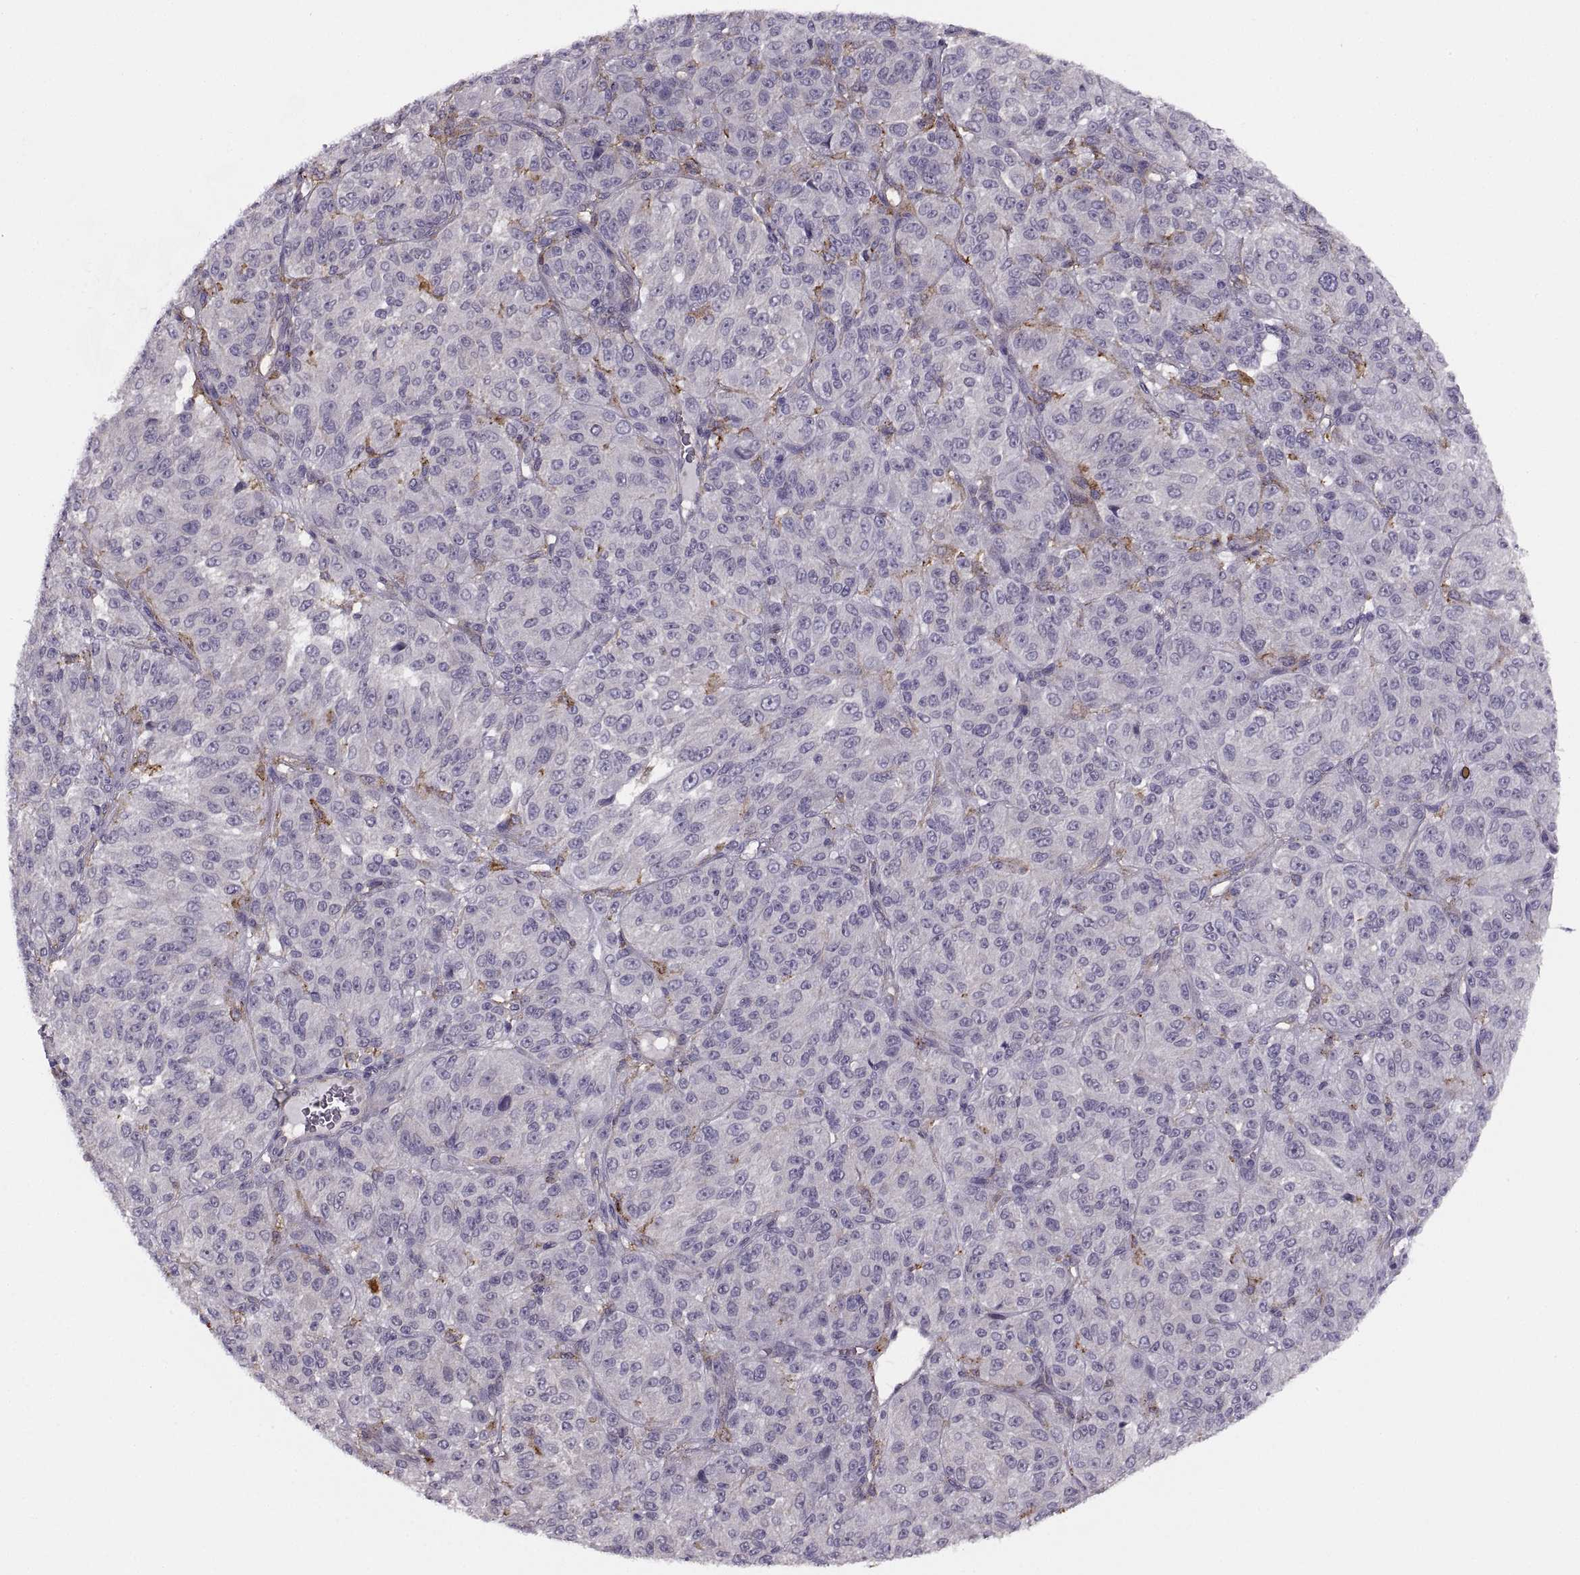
{"staining": {"intensity": "negative", "quantity": "none", "location": "none"}, "tissue": "melanoma", "cell_type": "Tumor cells", "image_type": "cancer", "snomed": [{"axis": "morphology", "description": "Malignant melanoma, Metastatic site"}, {"axis": "topography", "description": "Brain"}], "caption": "High magnification brightfield microscopy of melanoma stained with DAB (brown) and counterstained with hematoxylin (blue): tumor cells show no significant positivity.", "gene": "RALB", "patient": {"sex": "female", "age": 56}}